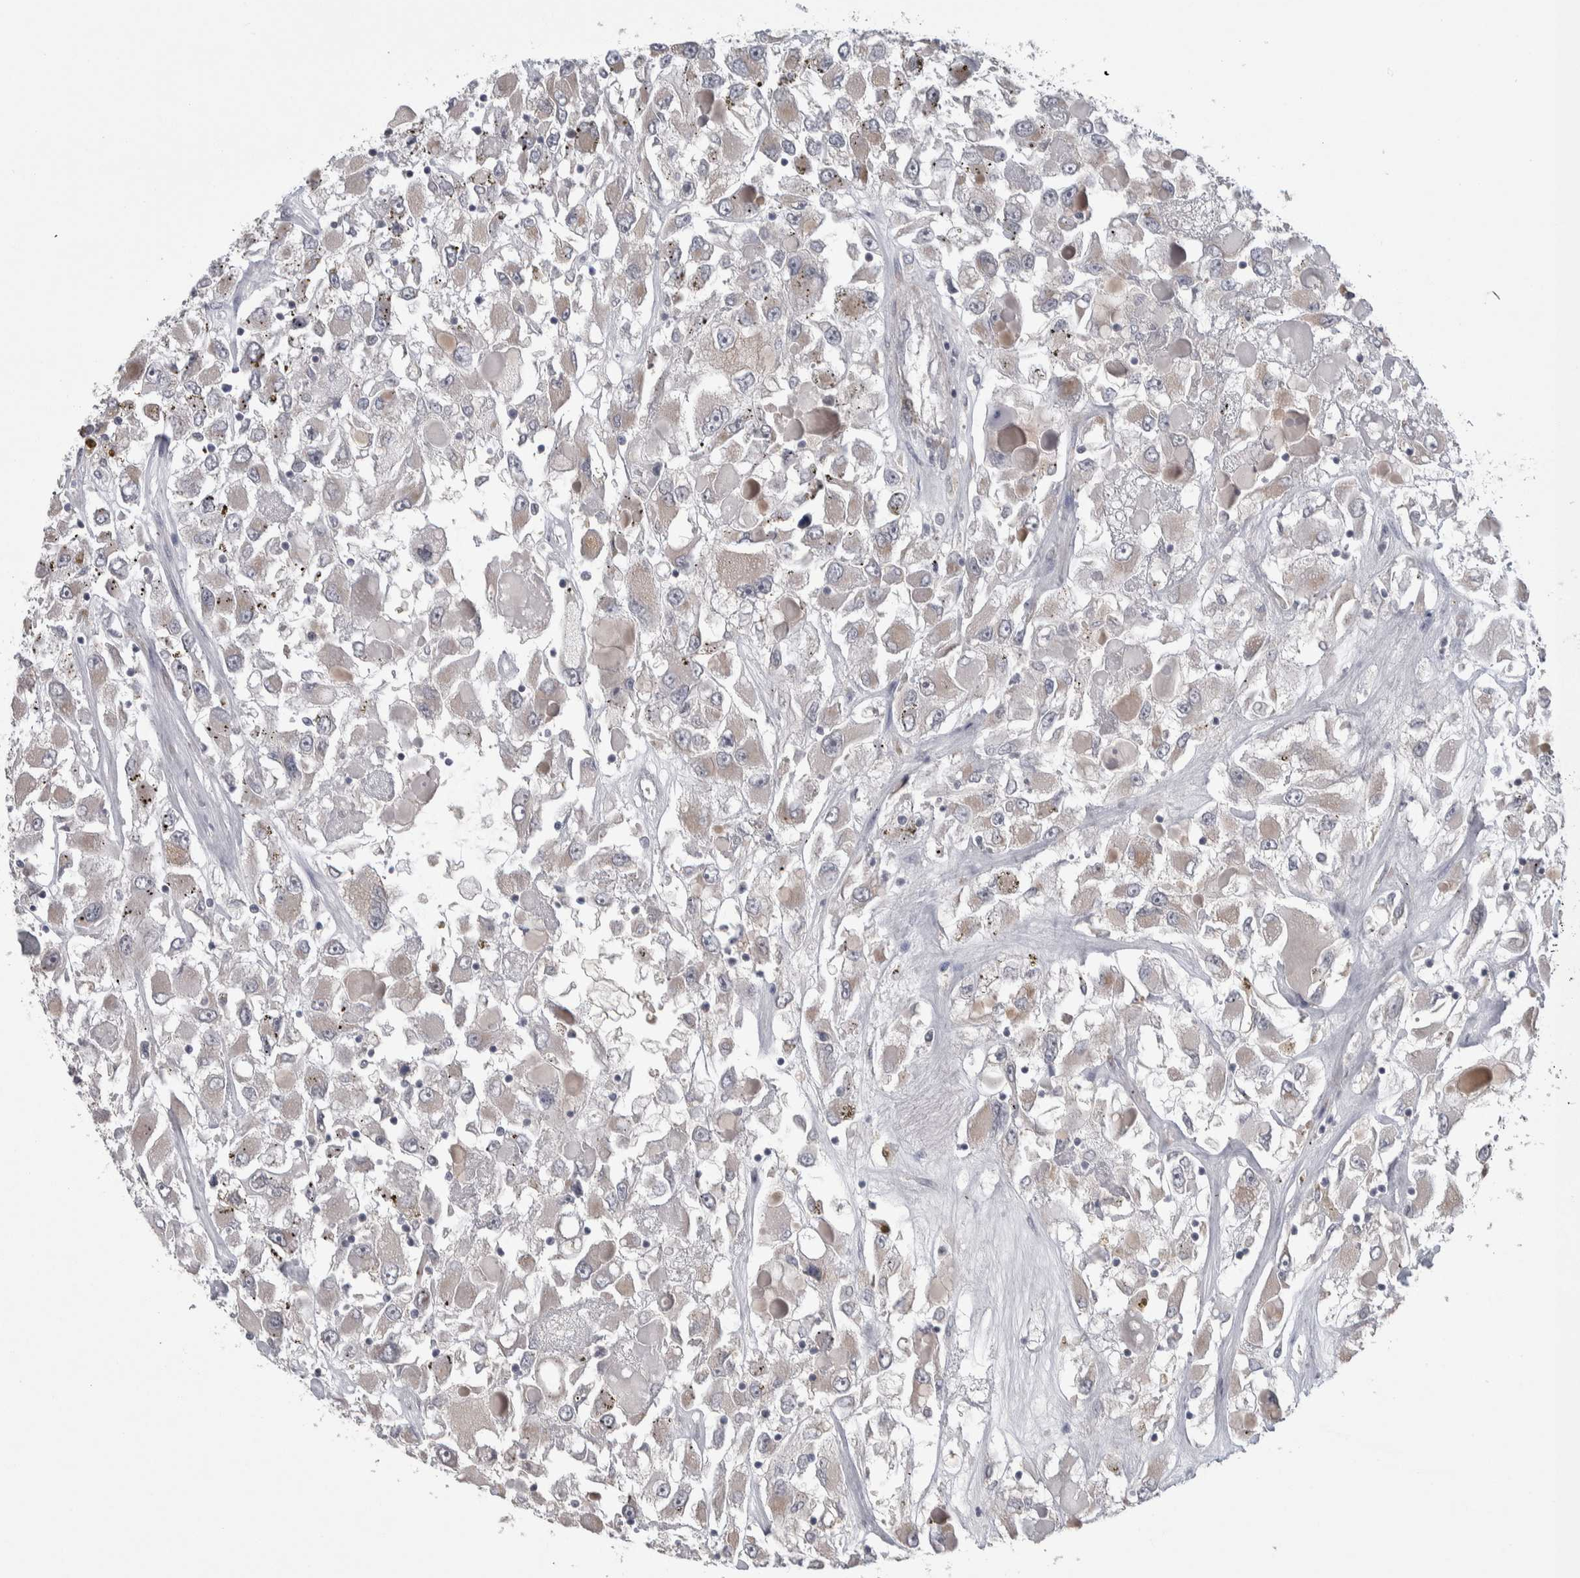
{"staining": {"intensity": "weak", "quantity": "<25%", "location": "cytoplasmic/membranous"}, "tissue": "renal cancer", "cell_type": "Tumor cells", "image_type": "cancer", "snomed": [{"axis": "morphology", "description": "Adenocarcinoma, NOS"}, {"axis": "topography", "description": "Kidney"}], "caption": "Tumor cells show no significant protein expression in renal adenocarcinoma. Brightfield microscopy of IHC stained with DAB (brown) and hematoxylin (blue), captured at high magnification.", "gene": "CUL2", "patient": {"sex": "female", "age": 52}}